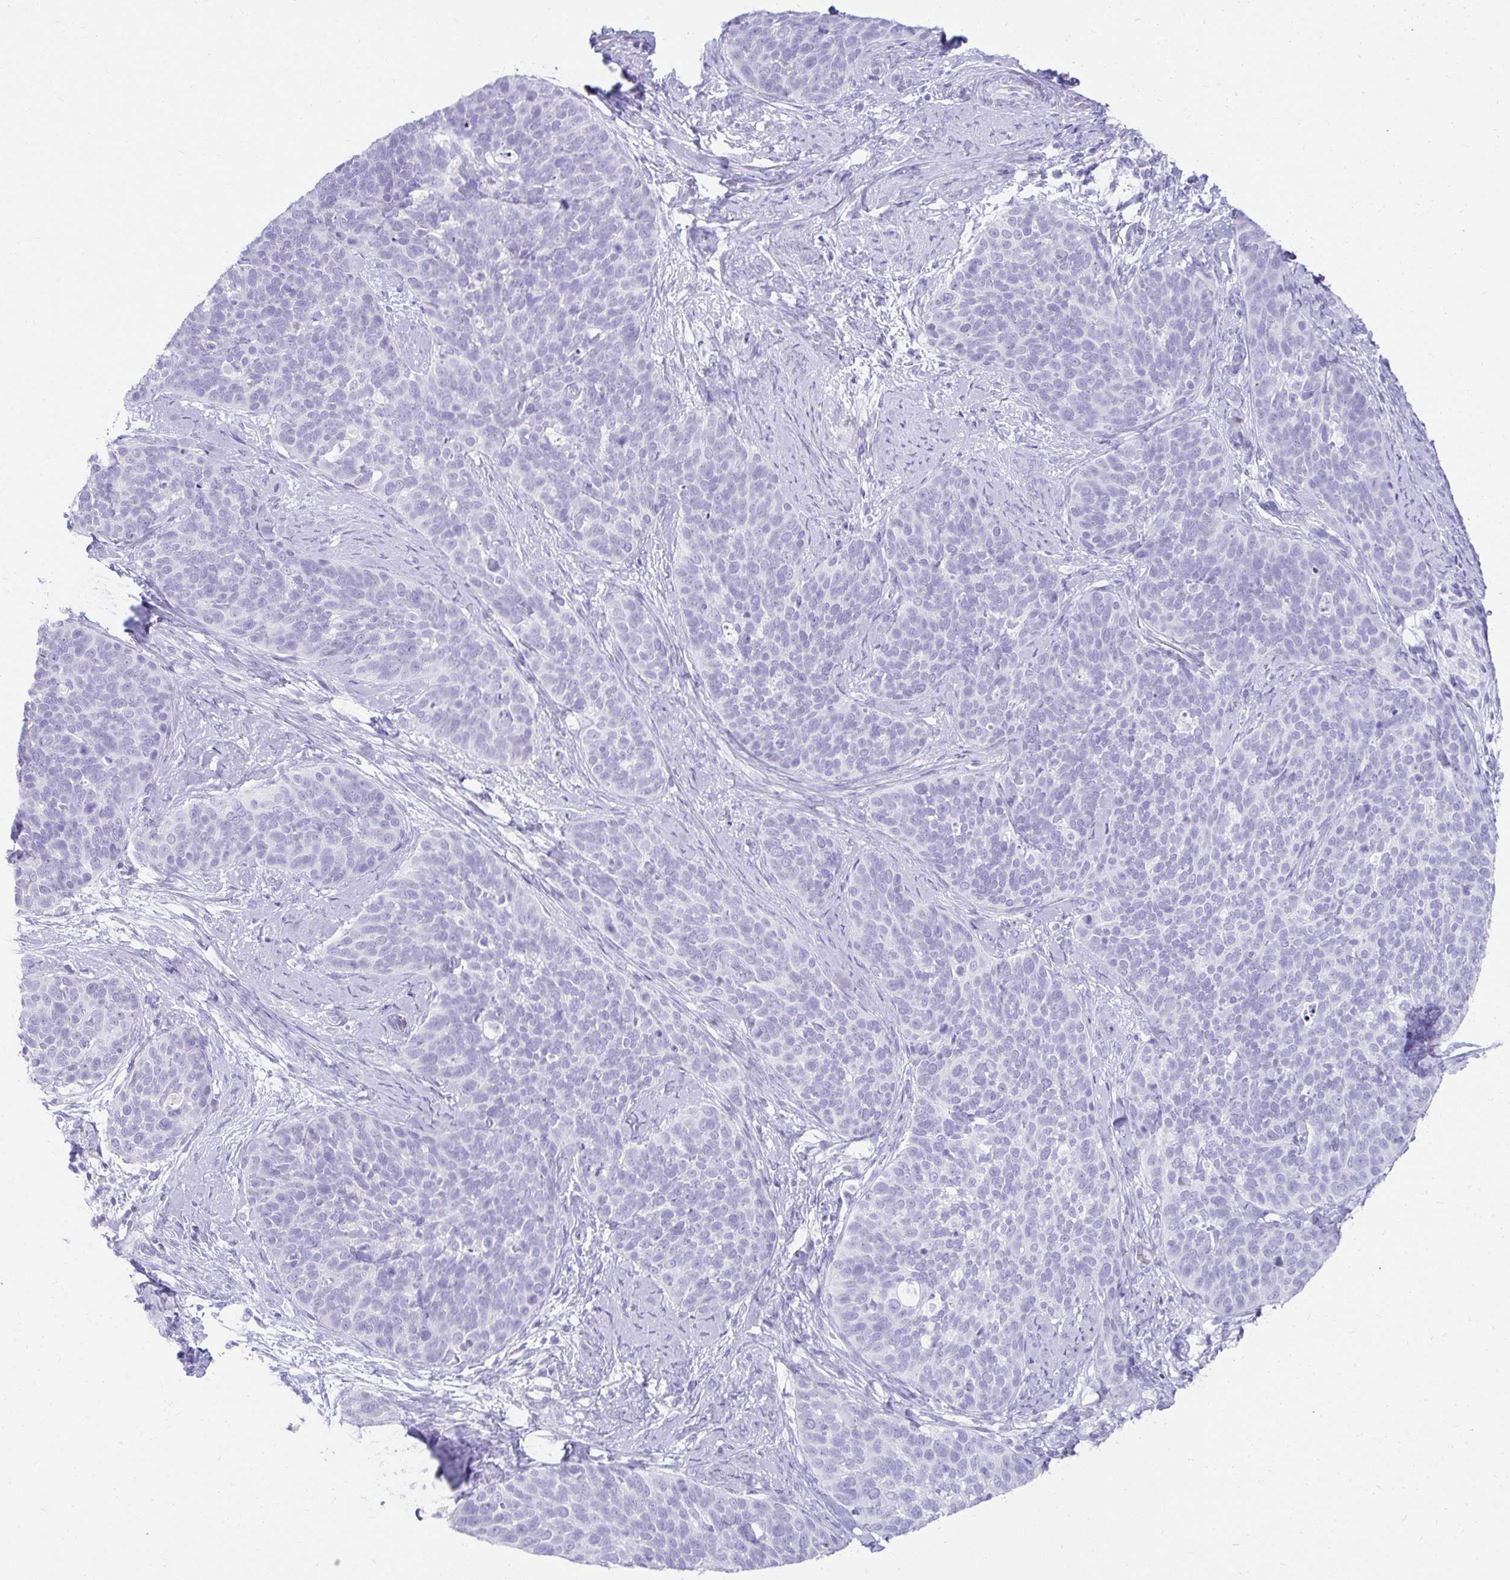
{"staining": {"intensity": "negative", "quantity": "none", "location": "none"}, "tissue": "cervical cancer", "cell_type": "Tumor cells", "image_type": "cancer", "snomed": [{"axis": "morphology", "description": "Squamous cell carcinoma, NOS"}, {"axis": "topography", "description": "Cervix"}], "caption": "Photomicrograph shows no significant protein staining in tumor cells of cervical squamous cell carcinoma.", "gene": "TNNT1", "patient": {"sex": "female", "age": 69}}